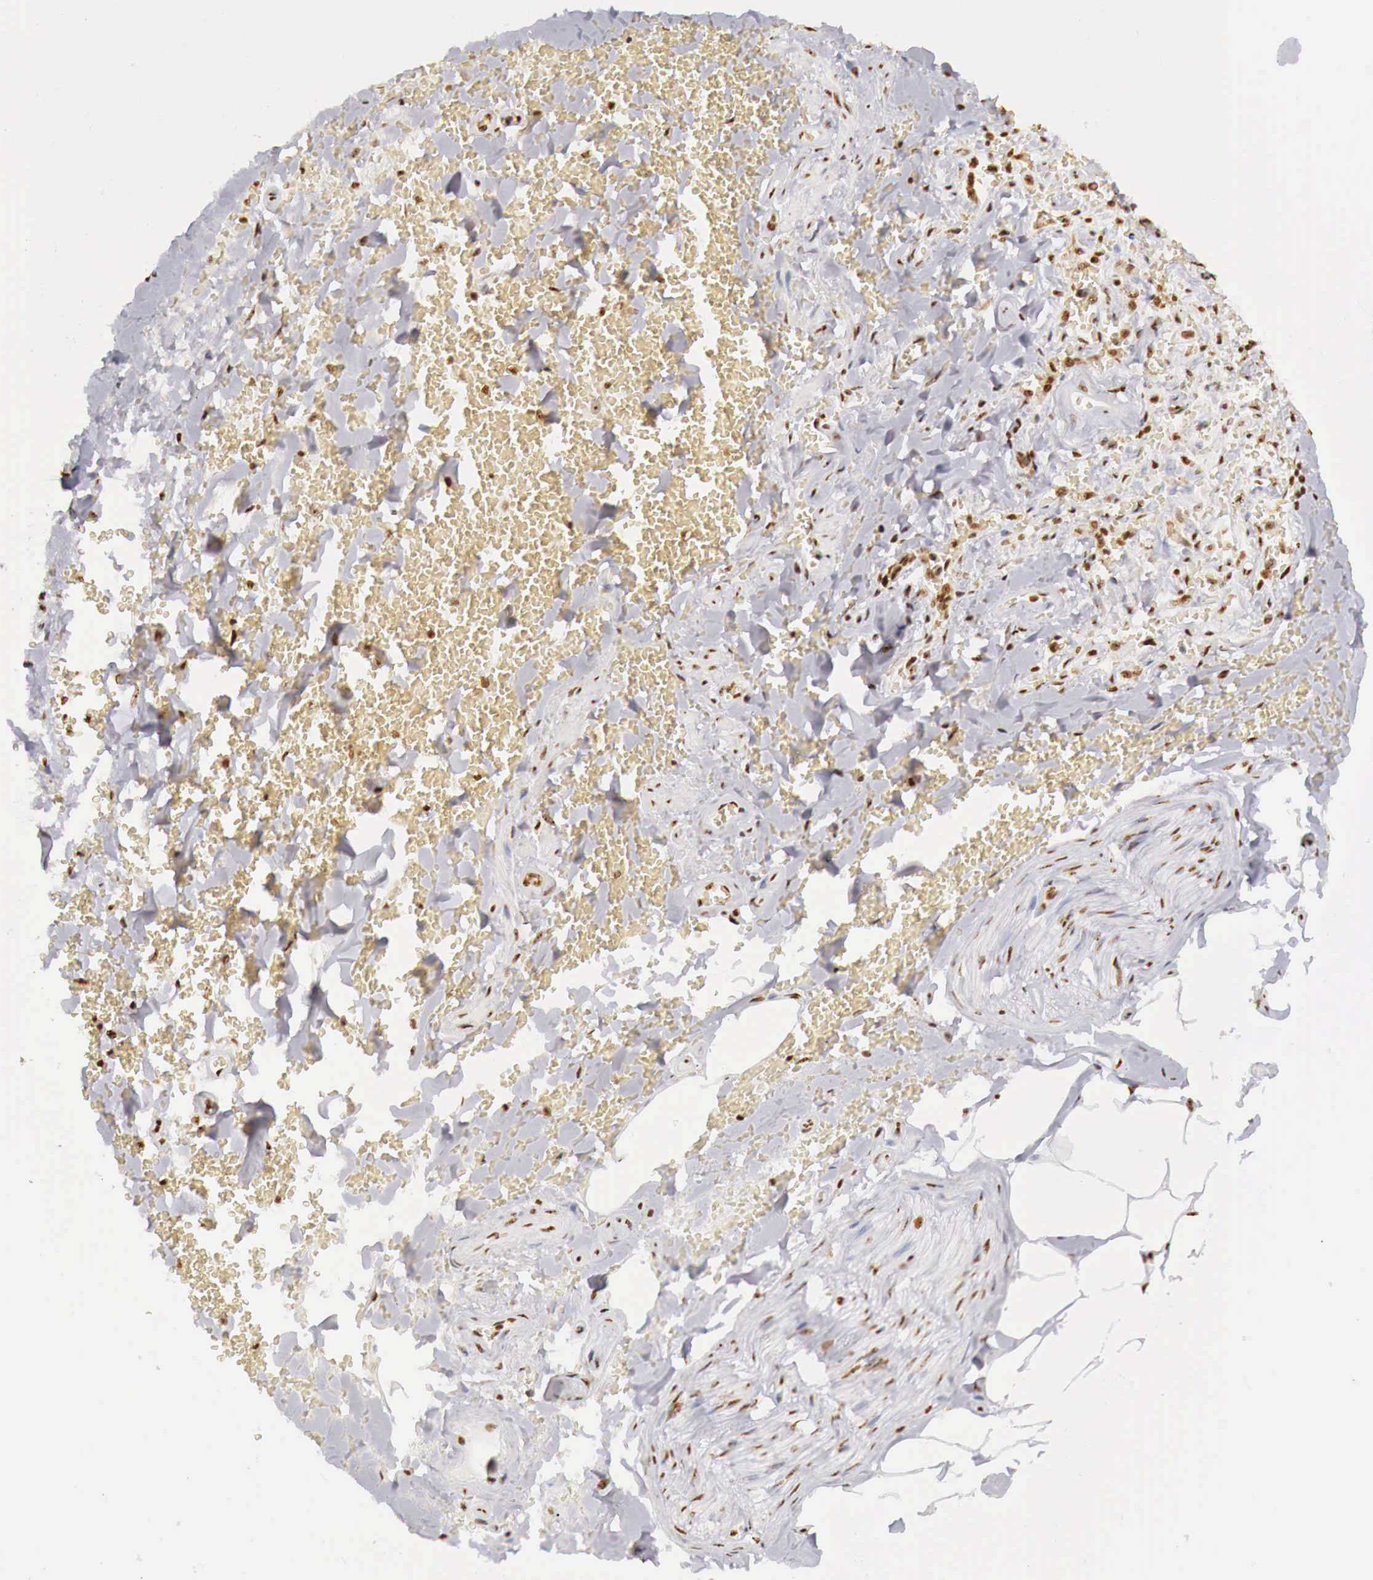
{"staining": {"intensity": "moderate", "quantity": ">75%", "location": "nuclear"}, "tissue": "adipose tissue", "cell_type": "Adipocytes", "image_type": "normal", "snomed": [{"axis": "morphology", "description": "Normal tissue, NOS"}, {"axis": "topography", "description": "Cartilage tissue"}, {"axis": "topography", "description": "Lung"}], "caption": "Immunohistochemical staining of benign human adipose tissue shows moderate nuclear protein staining in approximately >75% of adipocytes.", "gene": "DKC1", "patient": {"sex": "male", "age": 65}}